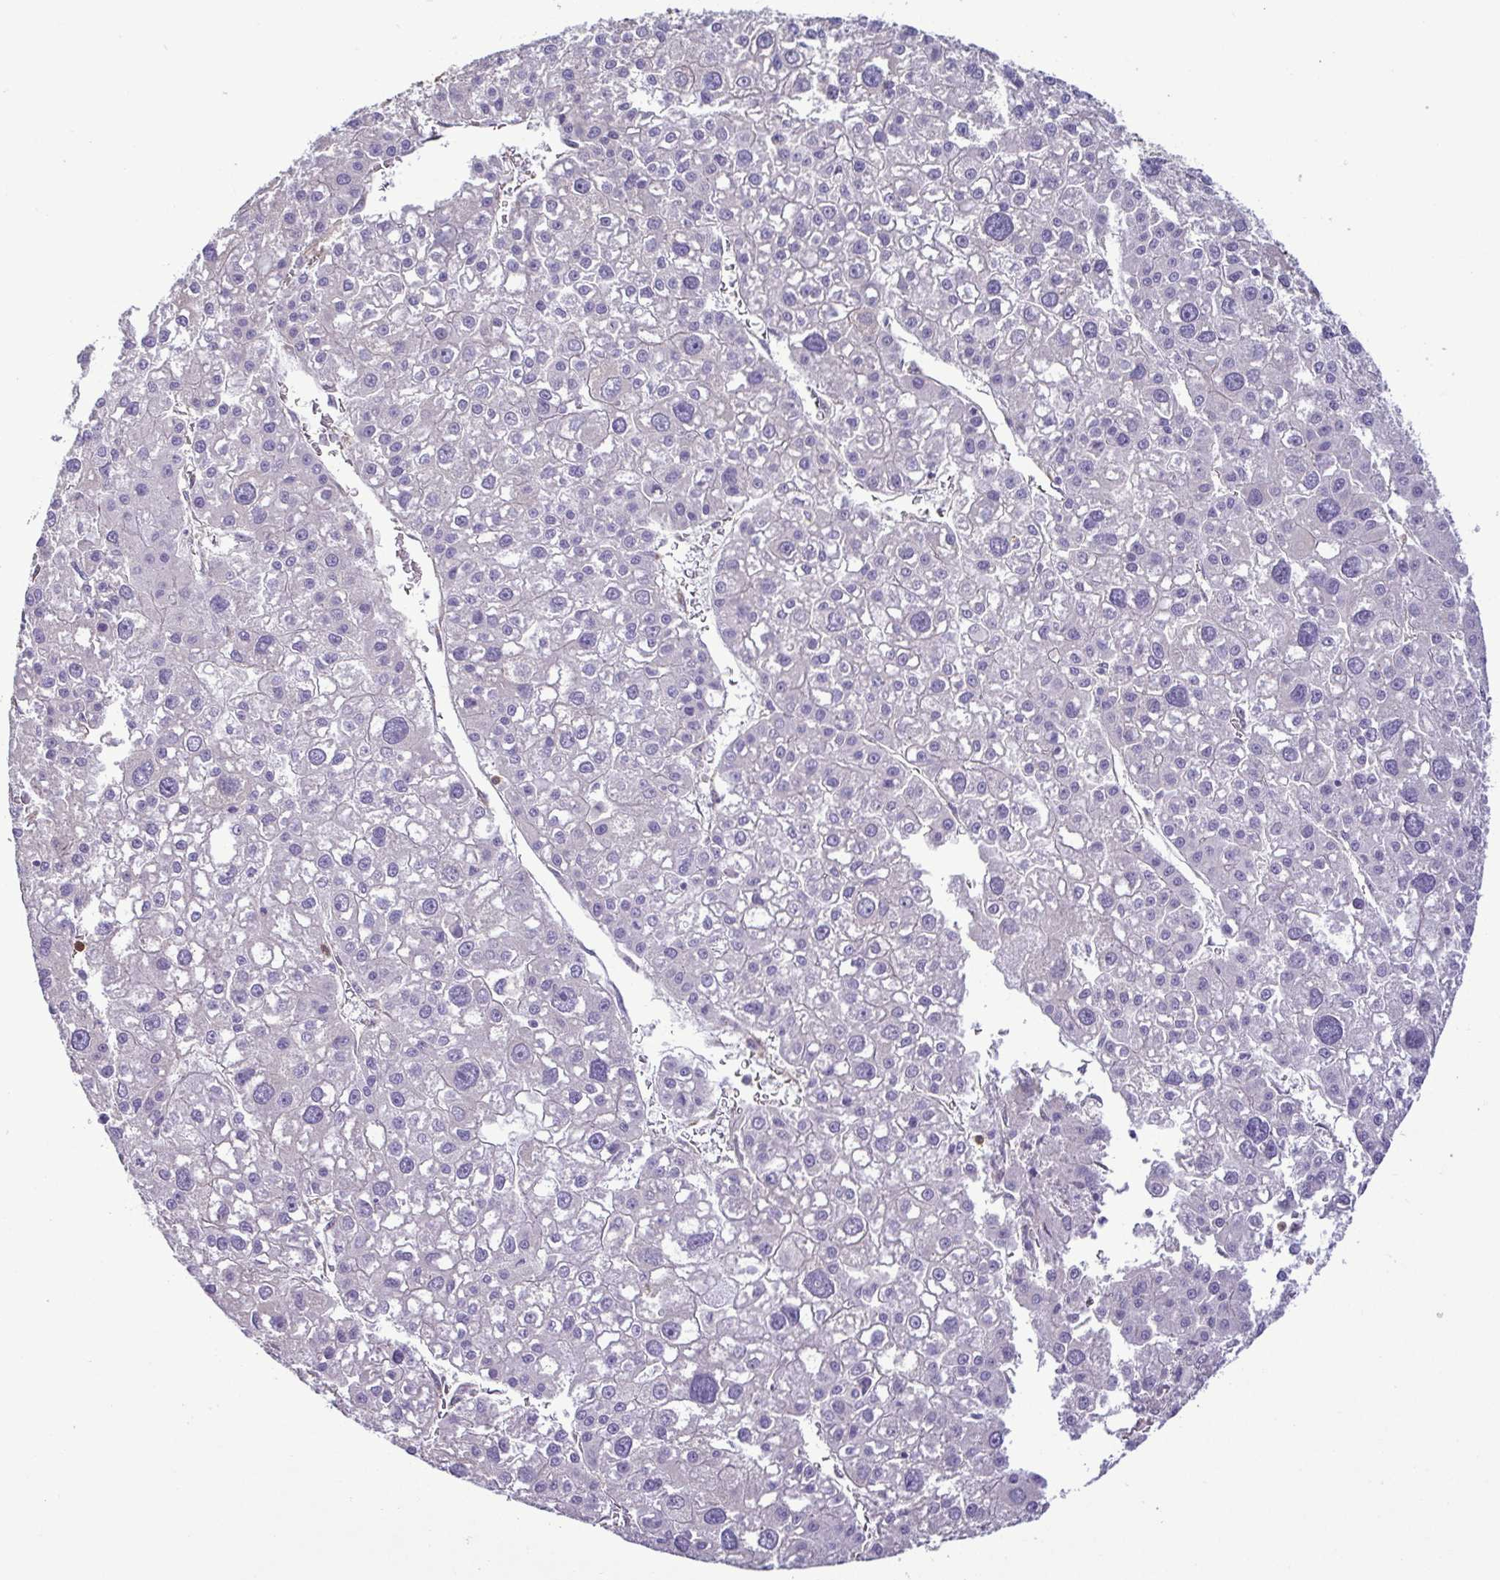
{"staining": {"intensity": "negative", "quantity": "none", "location": "none"}, "tissue": "liver cancer", "cell_type": "Tumor cells", "image_type": "cancer", "snomed": [{"axis": "morphology", "description": "Carcinoma, Hepatocellular, NOS"}, {"axis": "topography", "description": "Liver"}], "caption": "This micrograph is of liver hepatocellular carcinoma stained with IHC to label a protein in brown with the nuclei are counter-stained blue. There is no positivity in tumor cells.", "gene": "MYL10", "patient": {"sex": "male", "age": 73}}